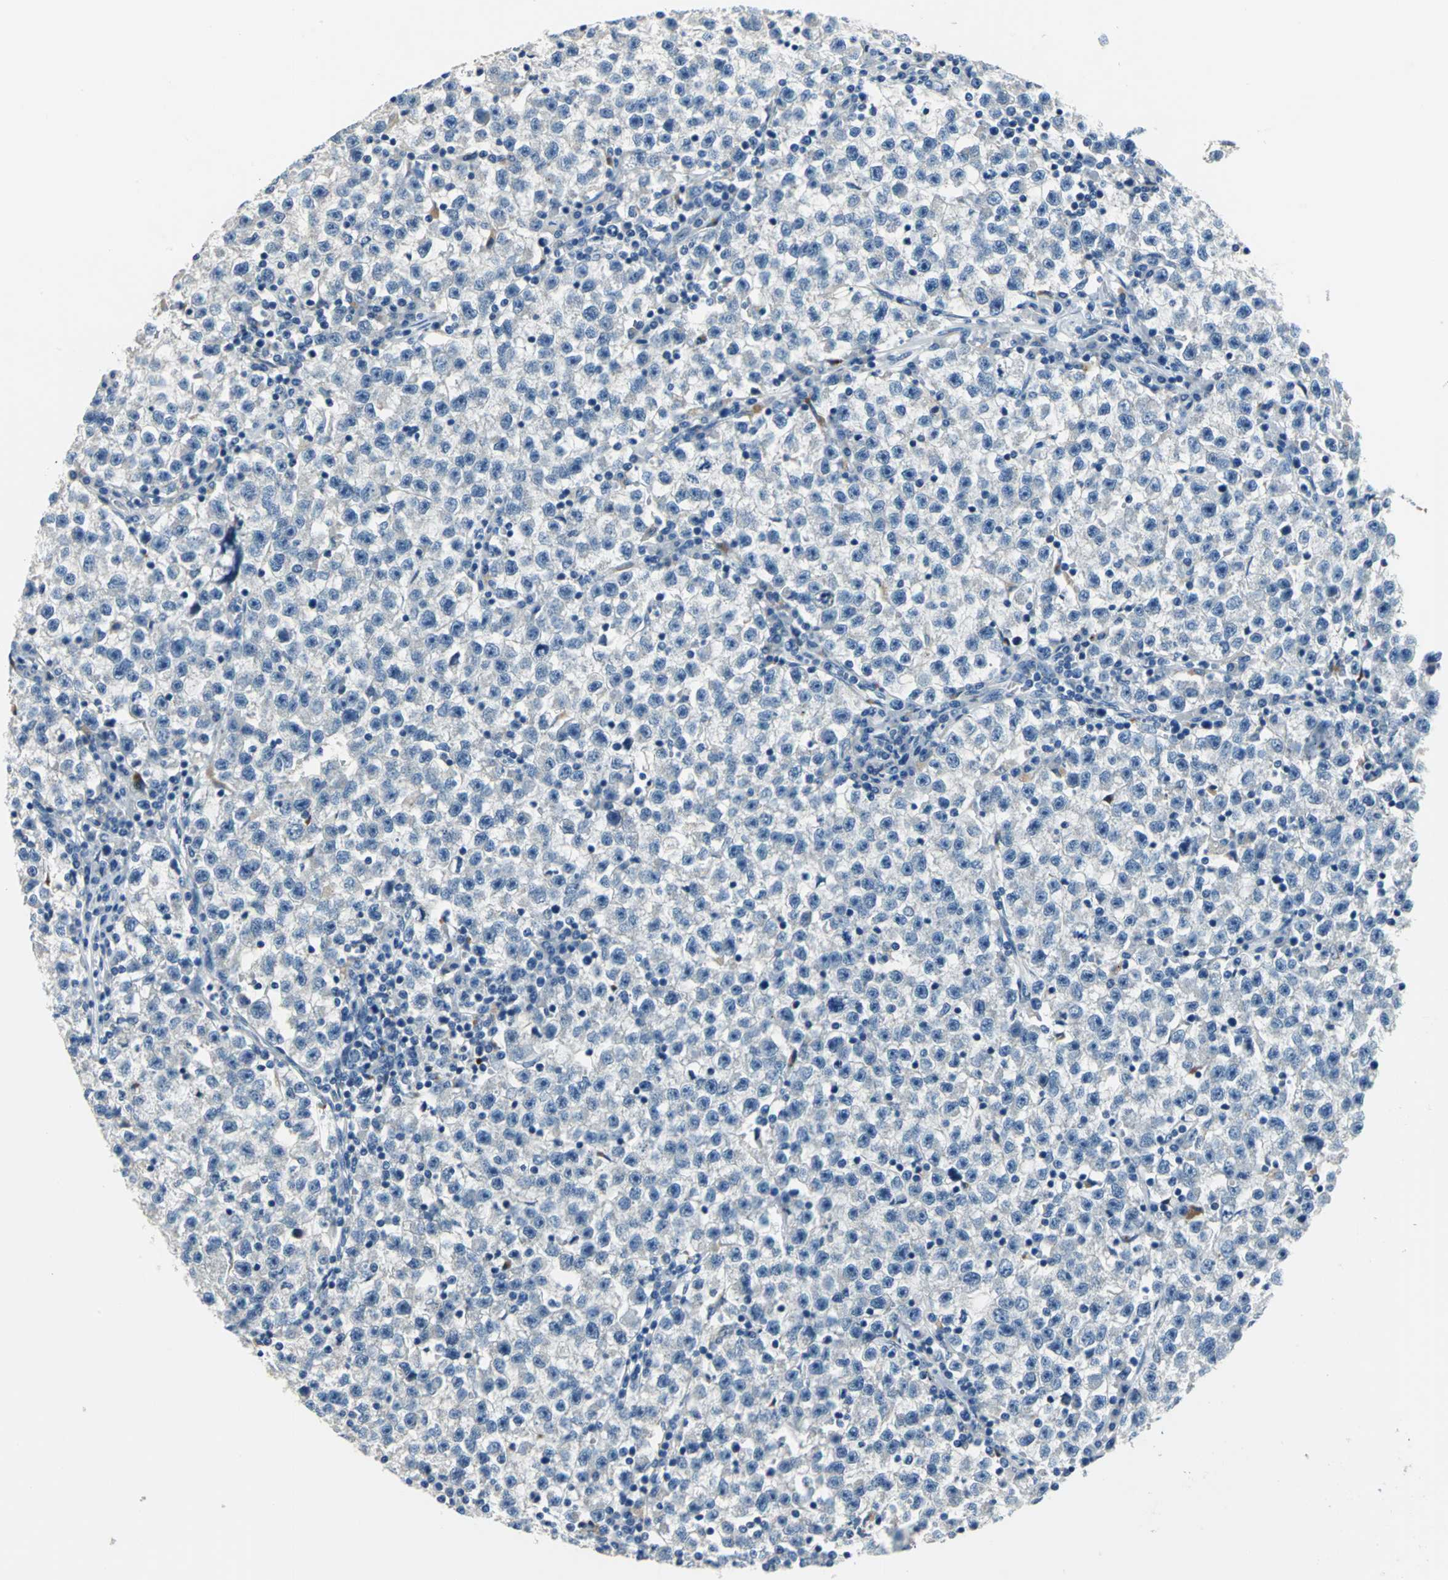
{"staining": {"intensity": "negative", "quantity": "none", "location": "none"}, "tissue": "testis cancer", "cell_type": "Tumor cells", "image_type": "cancer", "snomed": [{"axis": "morphology", "description": "Seminoma, NOS"}, {"axis": "topography", "description": "Testis"}], "caption": "This is a micrograph of immunohistochemistry staining of testis cancer (seminoma), which shows no expression in tumor cells. (Stains: DAB IHC with hematoxylin counter stain, Microscopy: brightfield microscopy at high magnification).", "gene": "RASD2", "patient": {"sex": "male", "age": 22}}